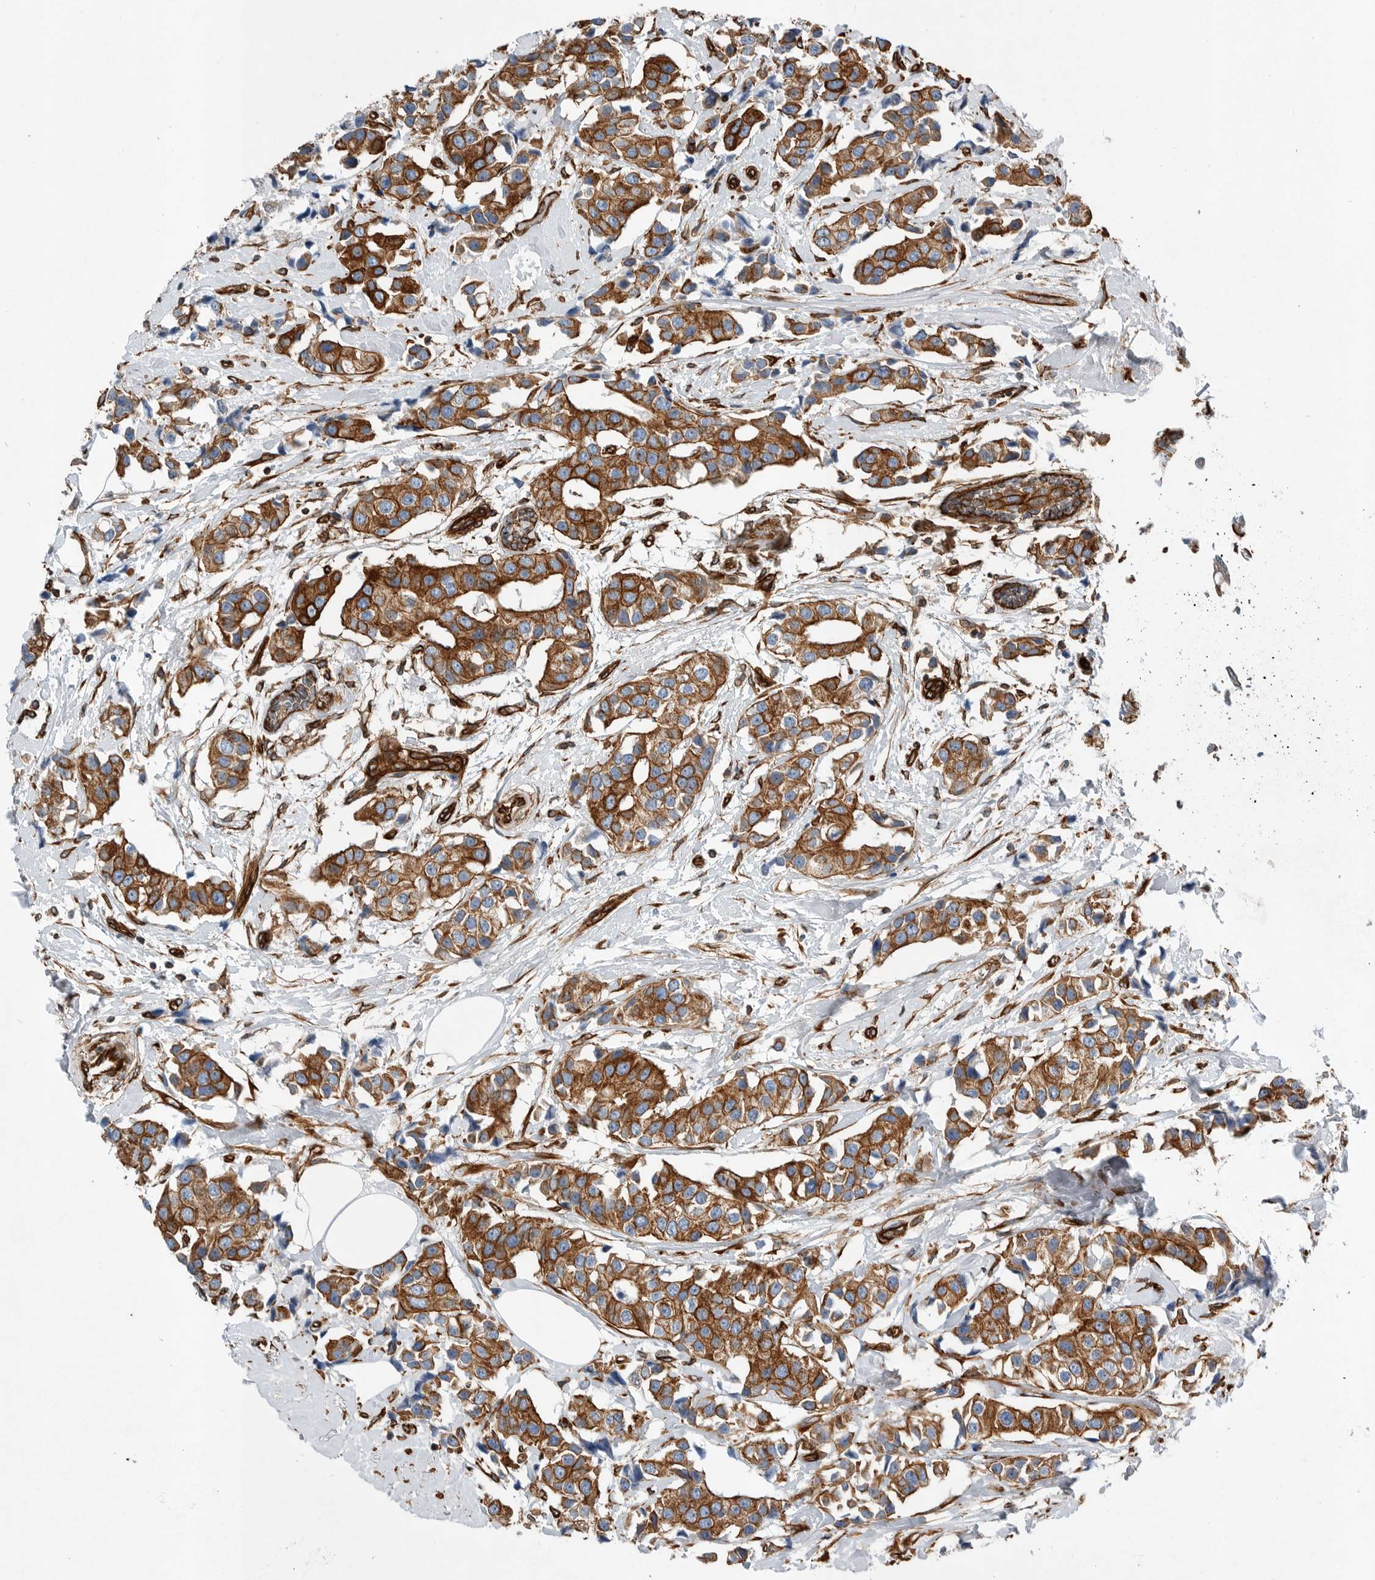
{"staining": {"intensity": "strong", "quantity": ">75%", "location": "cytoplasmic/membranous"}, "tissue": "breast cancer", "cell_type": "Tumor cells", "image_type": "cancer", "snomed": [{"axis": "morphology", "description": "Normal tissue, NOS"}, {"axis": "morphology", "description": "Duct carcinoma"}, {"axis": "topography", "description": "Breast"}], "caption": "IHC image of invasive ductal carcinoma (breast) stained for a protein (brown), which shows high levels of strong cytoplasmic/membranous staining in approximately >75% of tumor cells.", "gene": "PLEC", "patient": {"sex": "female", "age": 39}}